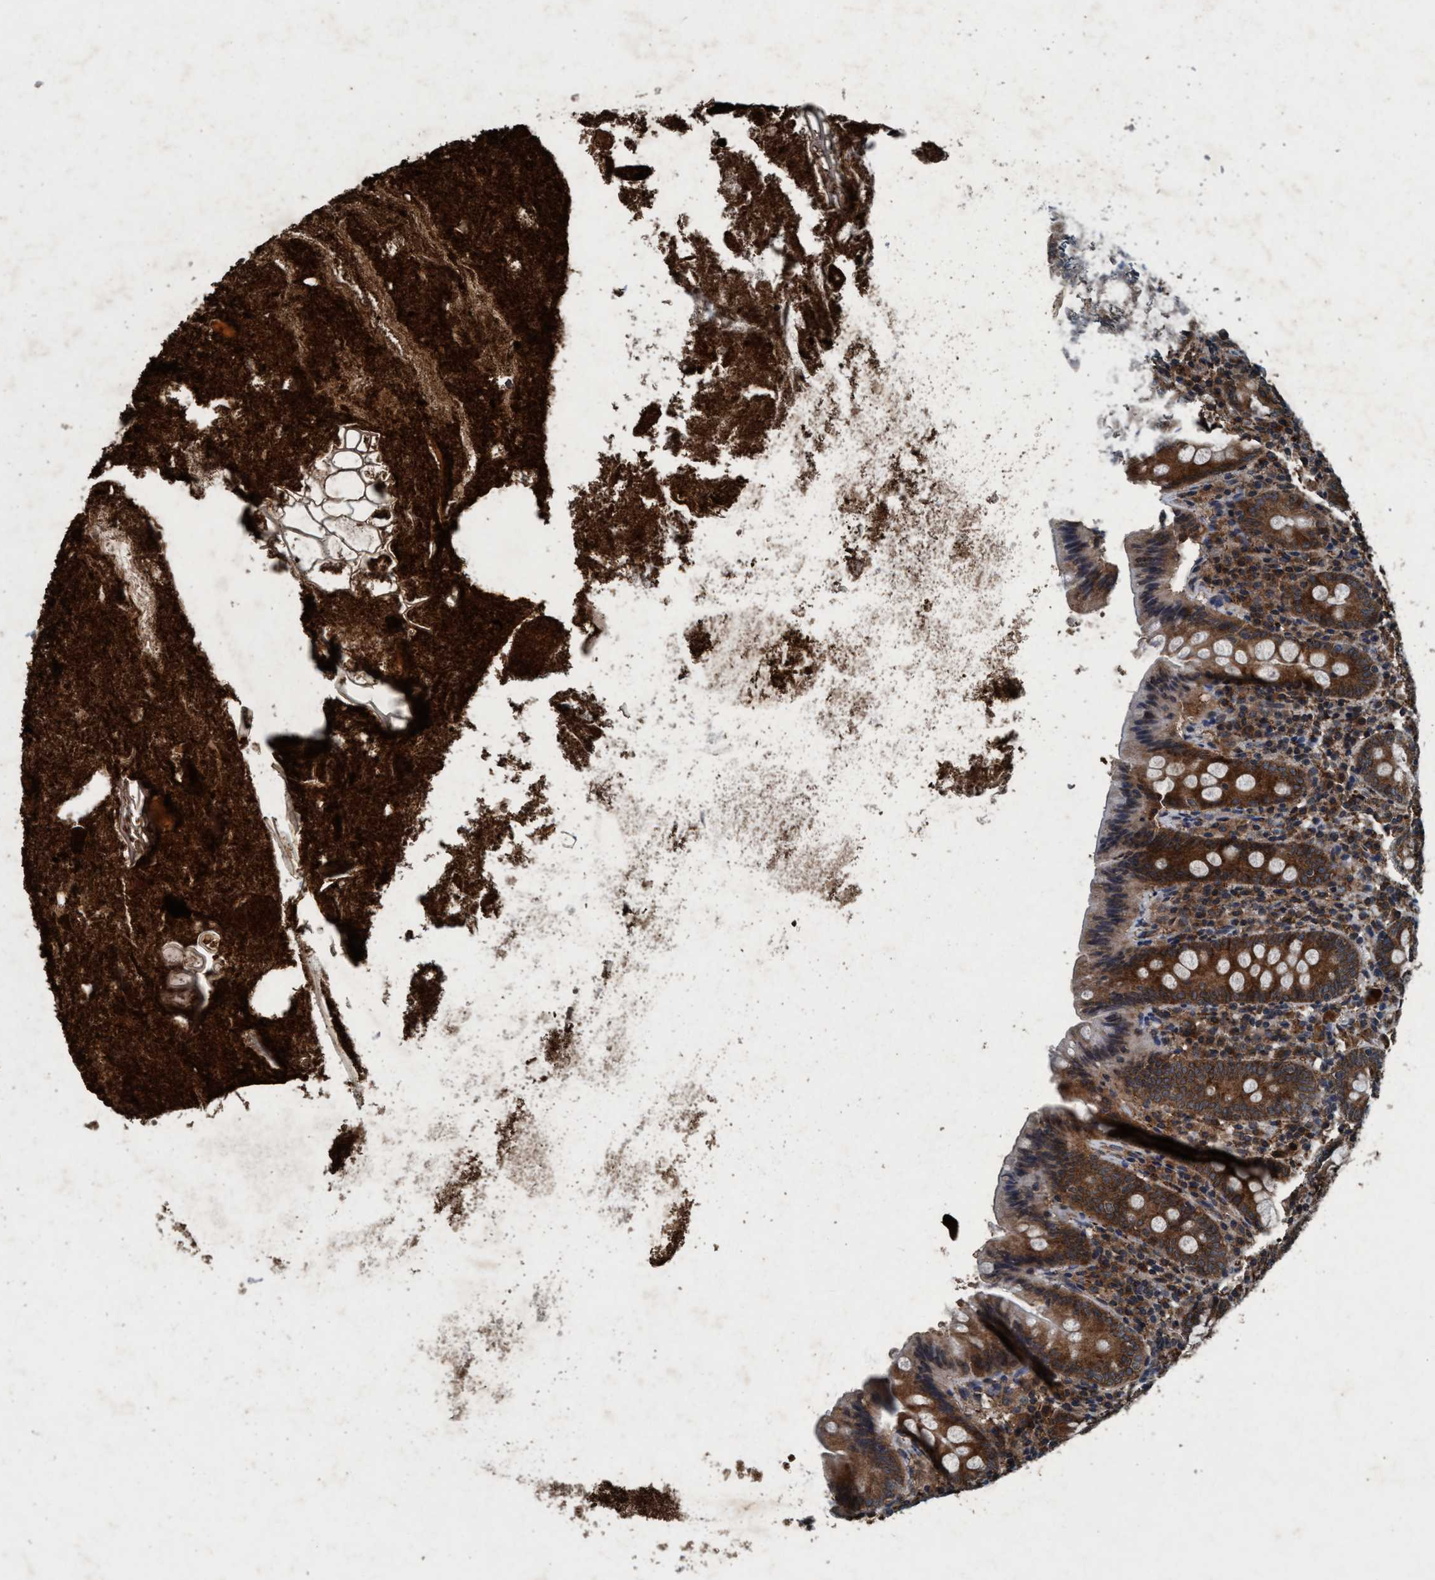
{"staining": {"intensity": "strong", "quantity": ">75%", "location": "cytoplasmic/membranous"}, "tissue": "appendix", "cell_type": "Glandular cells", "image_type": "normal", "snomed": [{"axis": "morphology", "description": "Normal tissue, NOS"}, {"axis": "topography", "description": "Appendix"}], "caption": "Appendix was stained to show a protein in brown. There is high levels of strong cytoplasmic/membranous positivity in about >75% of glandular cells. (DAB = brown stain, brightfield microscopy at high magnification).", "gene": "AKT1S1", "patient": {"sex": "male", "age": 52}}